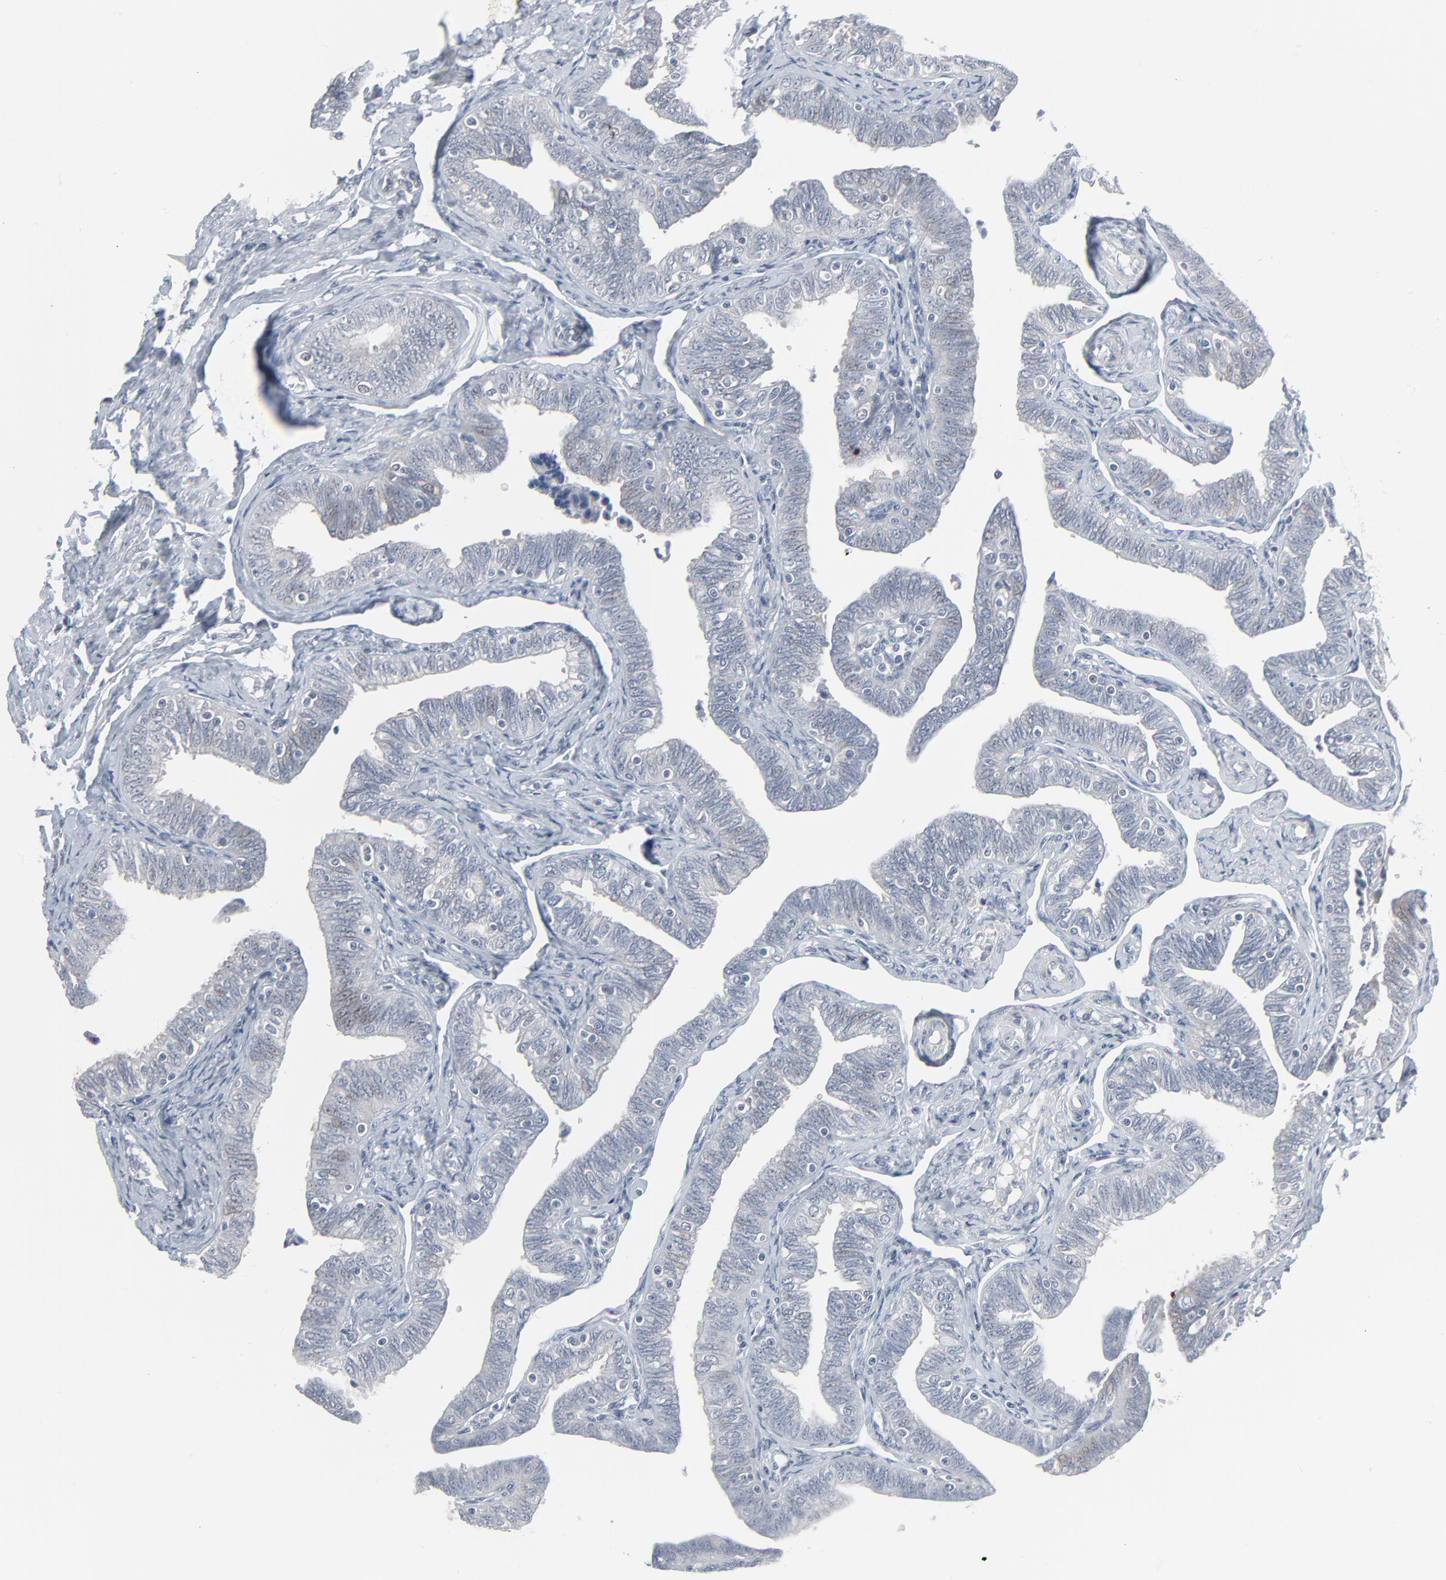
{"staining": {"intensity": "negative", "quantity": "none", "location": "none"}, "tissue": "fallopian tube", "cell_type": "Glandular cells", "image_type": "normal", "snomed": [{"axis": "morphology", "description": "Normal tissue, NOS"}, {"axis": "topography", "description": "Fallopian tube"}, {"axis": "topography", "description": "Ovary"}], "caption": "DAB (3,3'-diaminobenzidine) immunohistochemical staining of normal fallopian tube exhibits no significant positivity in glandular cells. (Immunohistochemistry (ihc), brightfield microscopy, high magnification).", "gene": "NEUROD1", "patient": {"sex": "female", "age": 69}}